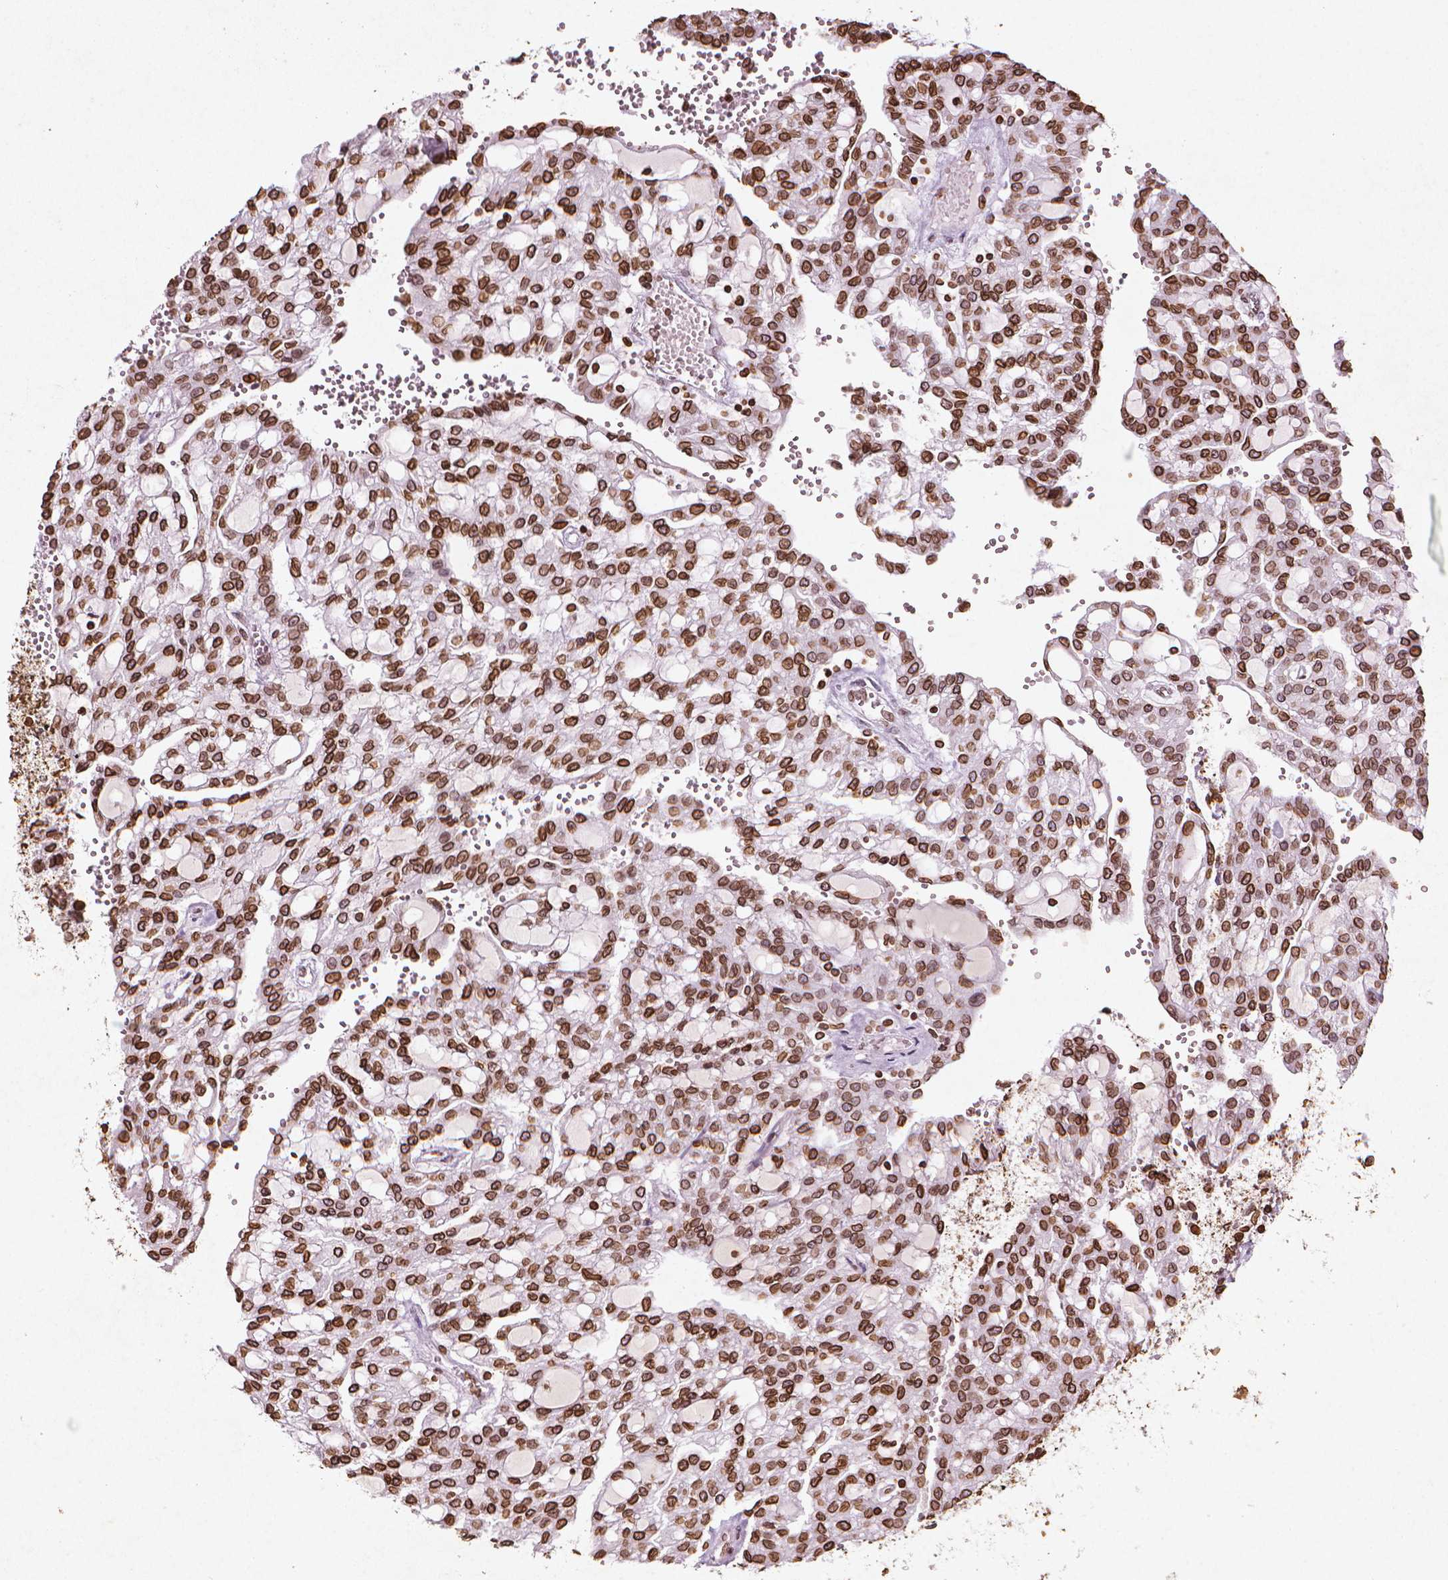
{"staining": {"intensity": "strong", "quantity": ">75%", "location": "cytoplasmic/membranous,nuclear"}, "tissue": "renal cancer", "cell_type": "Tumor cells", "image_type": "cancer", "snomed": [{"axis": "morphology", "description": "Adenocarcinoma, NOS"}, {"axis": "topography", "description": "Kidney"}], "caption": "Human adenocarcinoma (renal) stained with a brown dye displays strong cytoplasmic/membranous and nuclear positive expression in about >75% of tumor cells.", "gene": "LMNB1", "patient": {"sex": "male", "age": 63}}